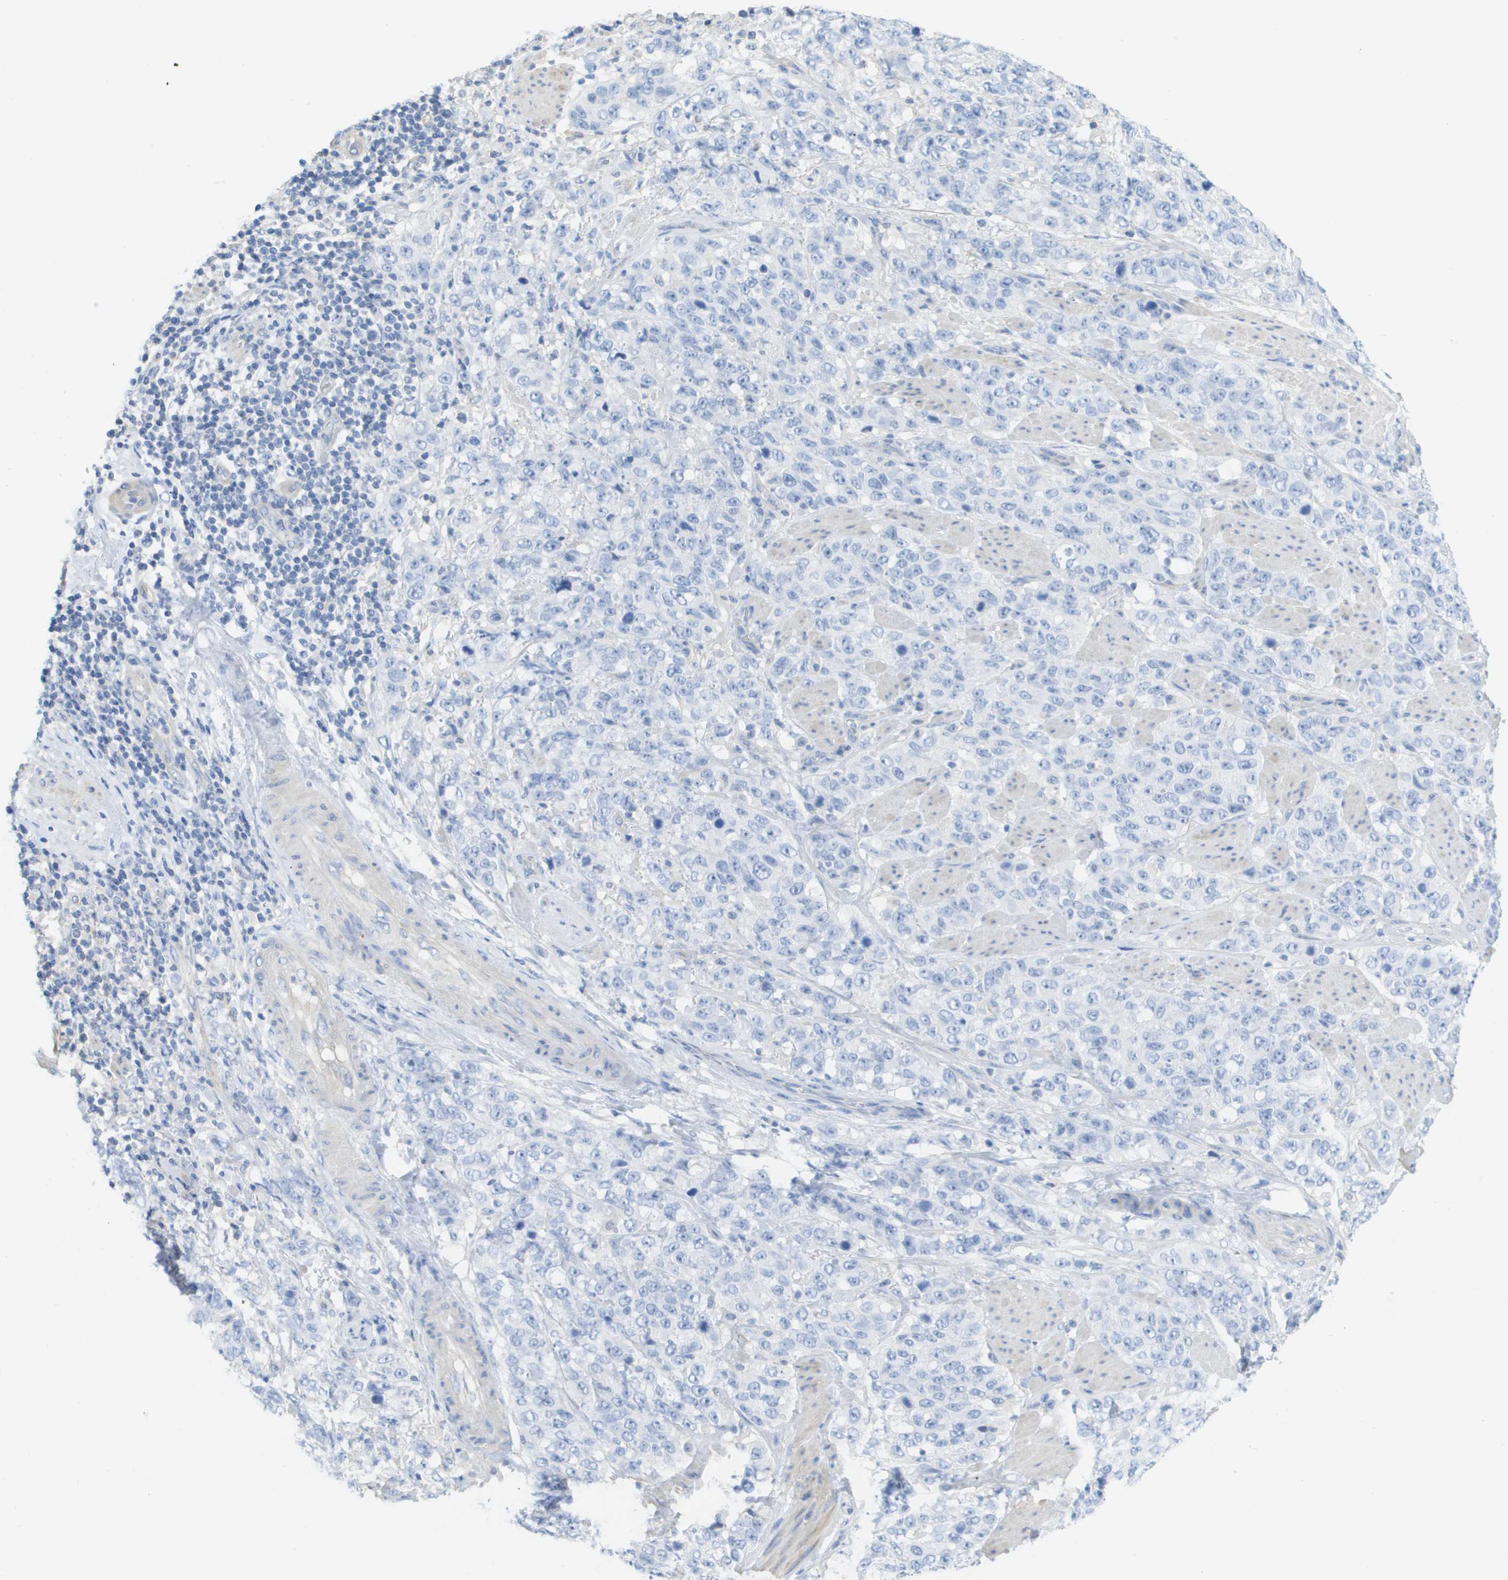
{"staining": {"intensity": "negative", "quantity": "none", "location": "none"}, "tissue": "stomach cancer", "cell_type": "Tumor cells", "image_type": "cancer", "snomed": [{"axis": "morphology", "description": "Adenocarcinoma, NOS"}, {"axis": "topography", "description": "Stomach"}], "caption": "Adenocarcinoma (stomach) stained for a protein using immunohistochemistry (IHC) reveals no expression tumor cells.", "gene": "MYL3", "patient": {"sex": "male", "age": 48}}